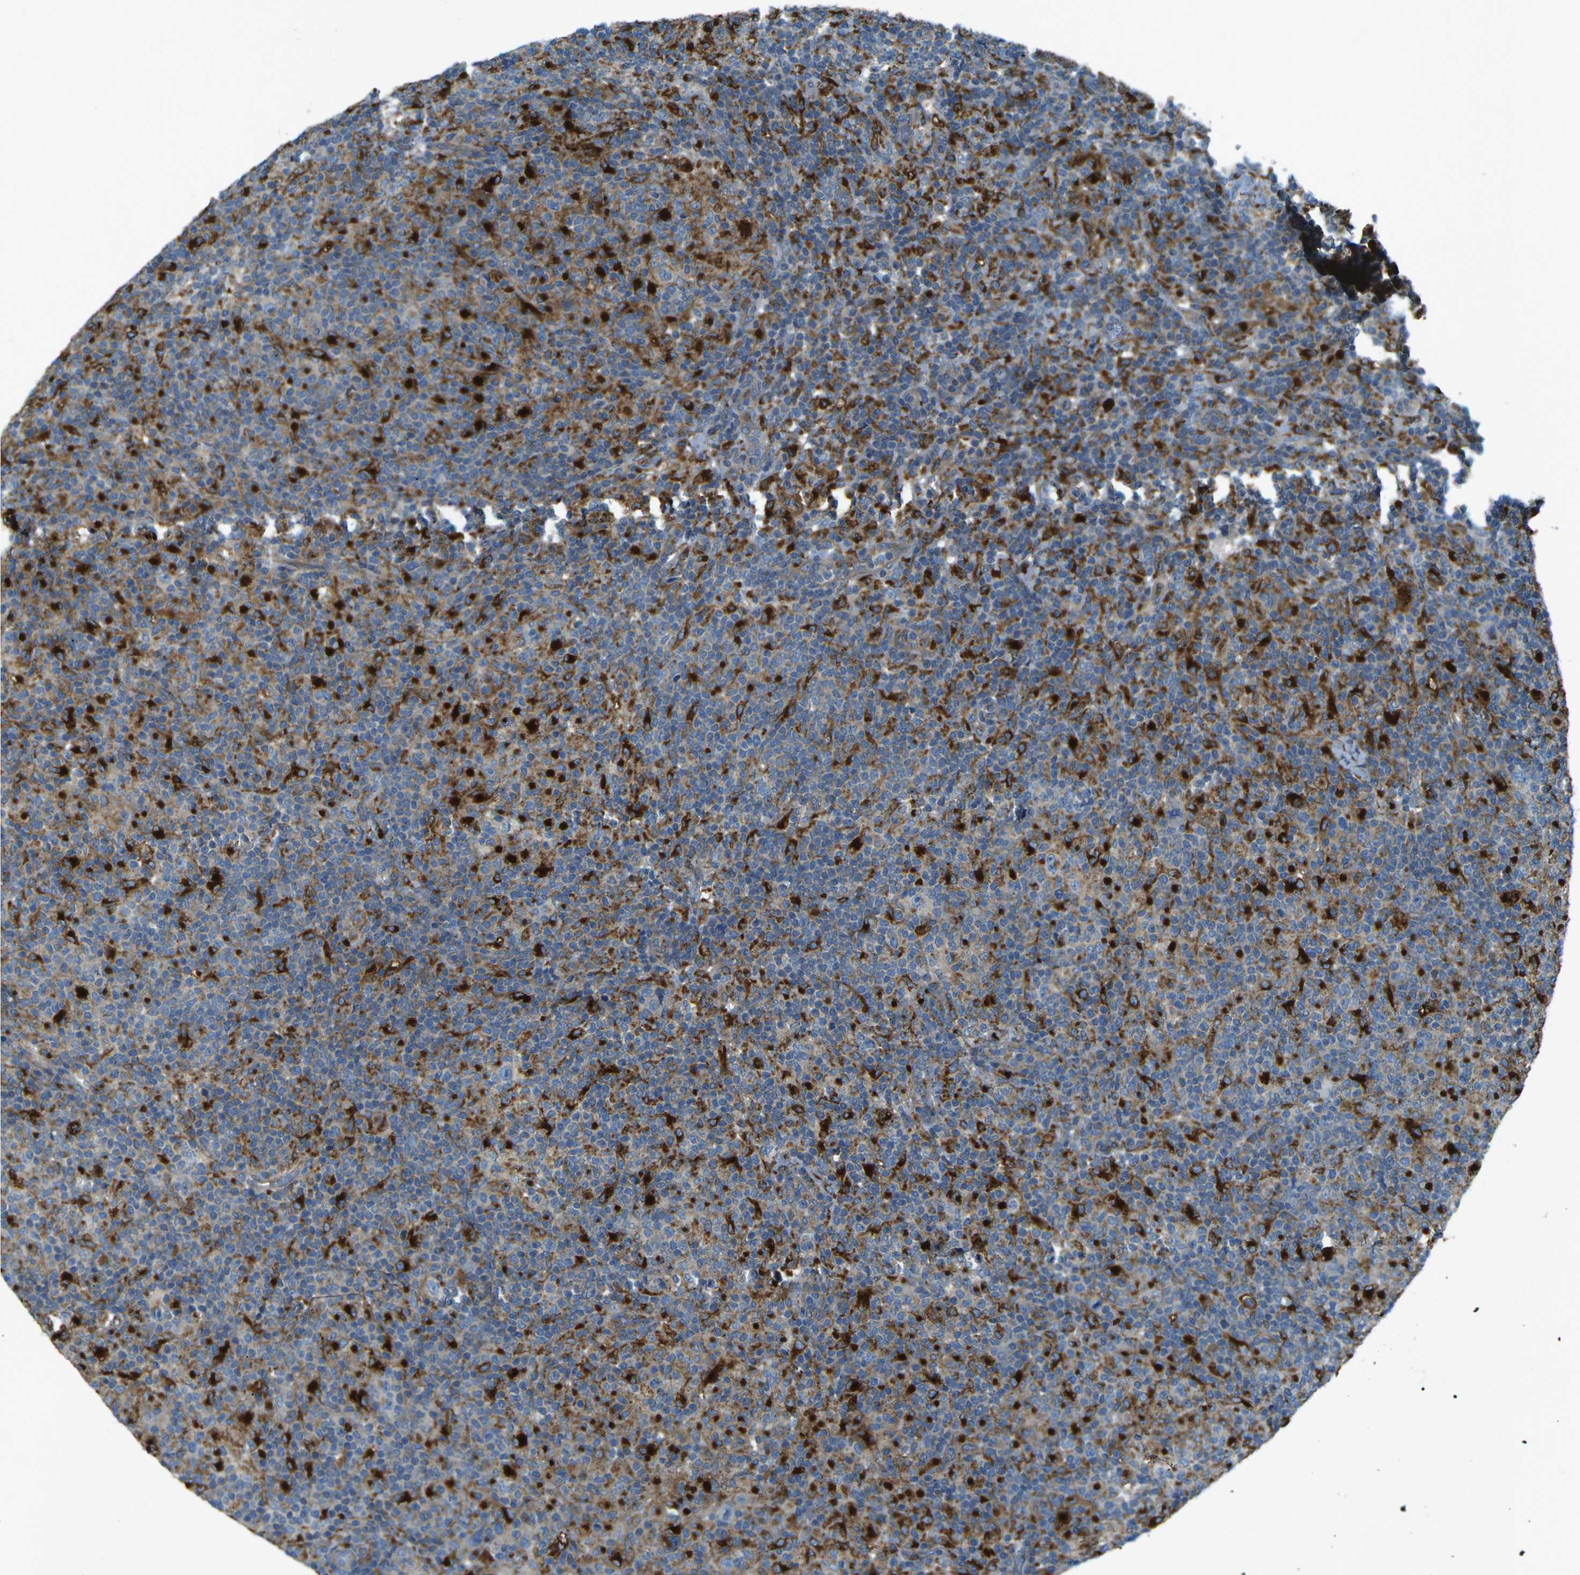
{"staining": {"intensity": "weak", "quantity": ">75%", "location": "cytoplasmic/membranous"}, "tissue": "lymphoma", "cell_type": "Tumor cells", "image_type": "cancer", "snomed": [{"axis": "morphology", "description": "Hodgkin's disease, NOS"}, {"axis": "topography", "description": "Lymph node"}], "caption": "IHC (DAB) staining of human lymphoma displays weak cytoplasmic/membranous protein staining in about >75% of tumor cells.", "gene": "CDK17", "patient": {"sex": "male", "age": 70}}